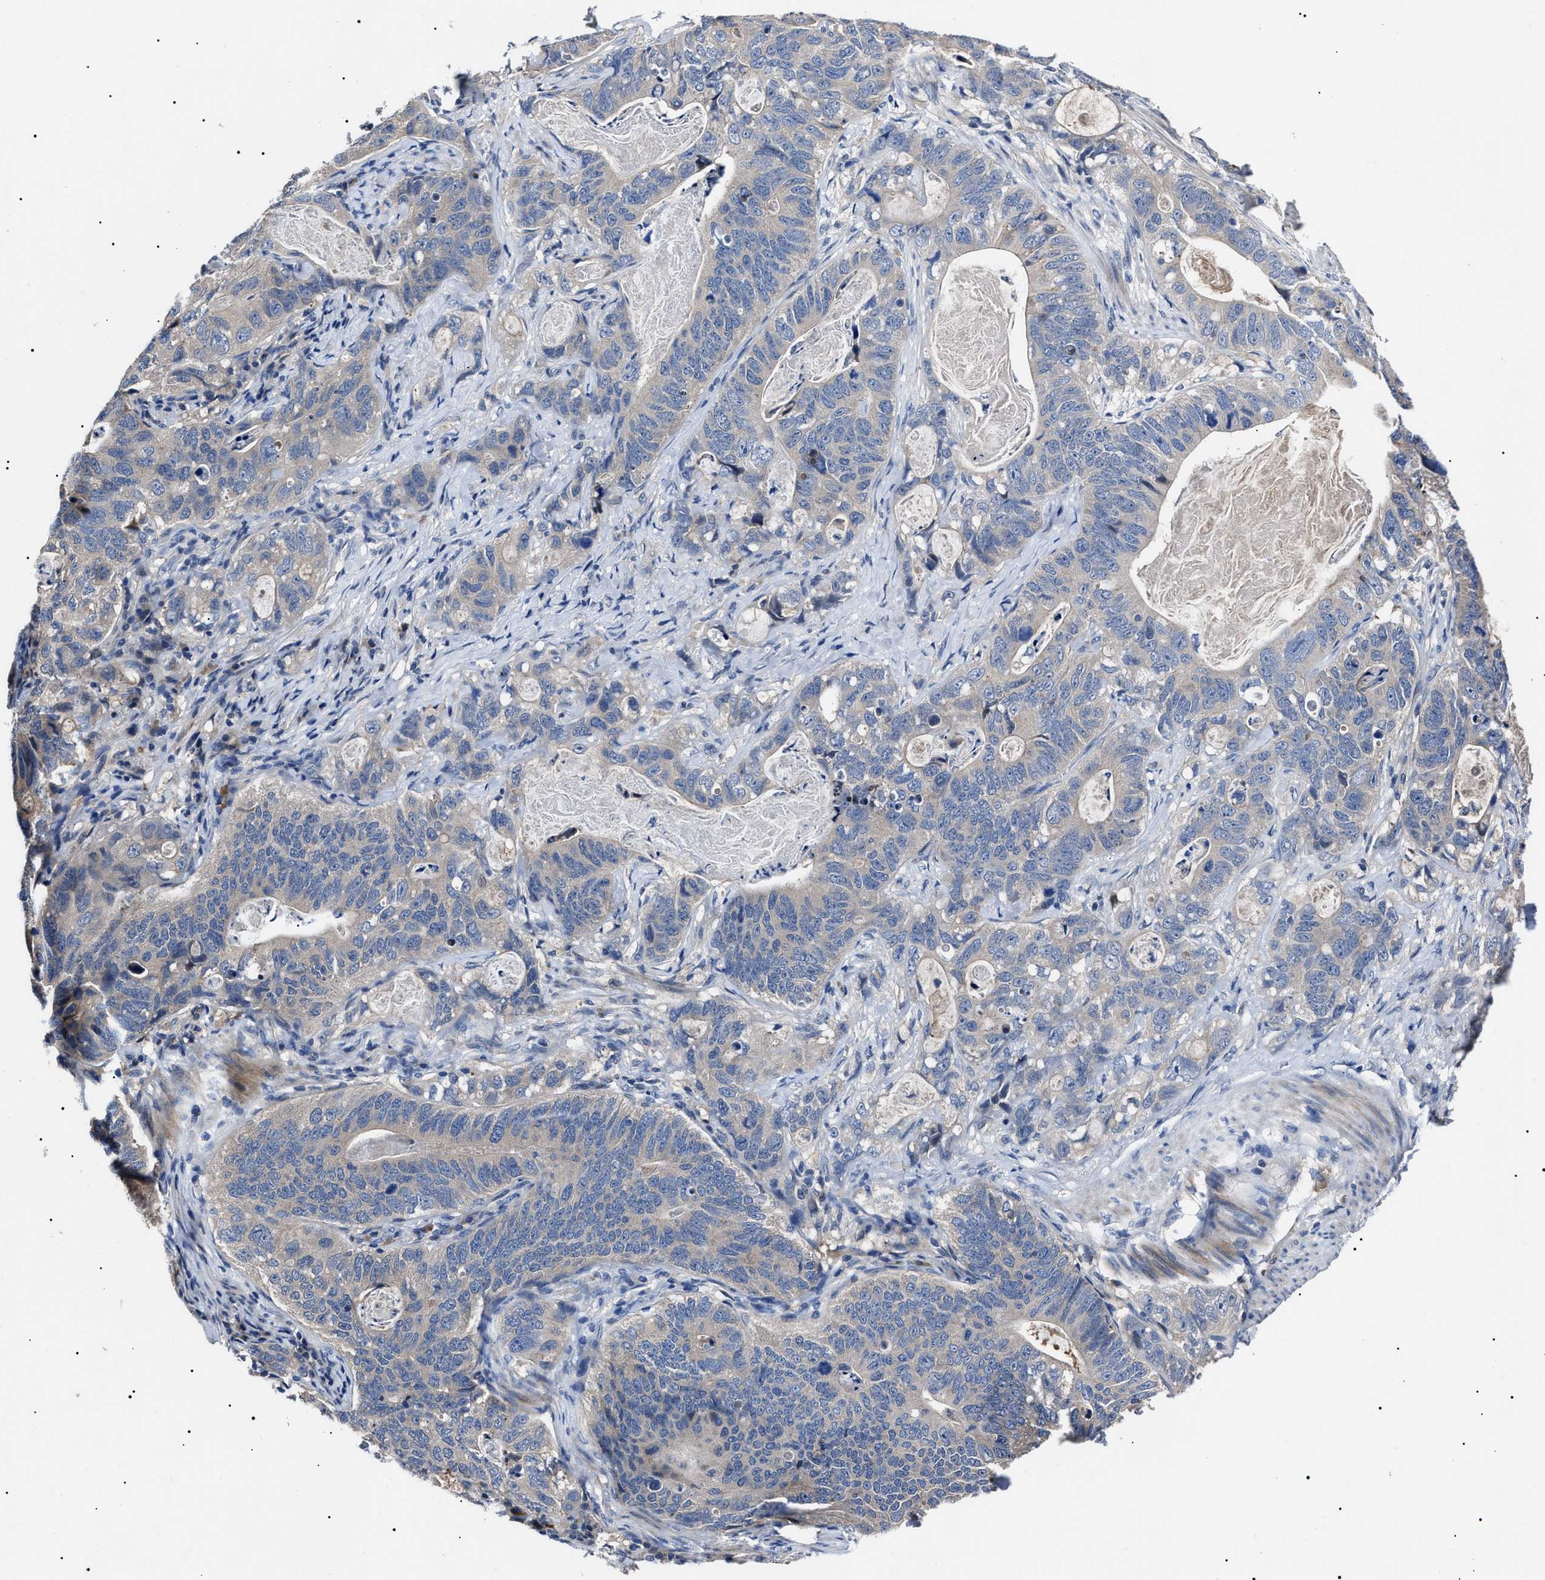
{"staining": {"intensity": "negative", "quantity": "none", "location": "none"}, "tissue": "stomach cancer", "cell_type": "Tumor cells", "image_type": "cancer", "snomed": [{"axis": "morphology", "description": "Normal tissue, NOS"}, {"axis": "morphology", "description": "Adenocarcinoma, NOS"}, {"axis": "topography", "description": "Stomach"}], "caption": "A high-resolution micrograph shows IHC staining of stomach cancer (adenocarcinoma), which shows no significant staining in tumor cells.", "gene": "IFT81", "patient": {"sex": "female", "age": 89}}